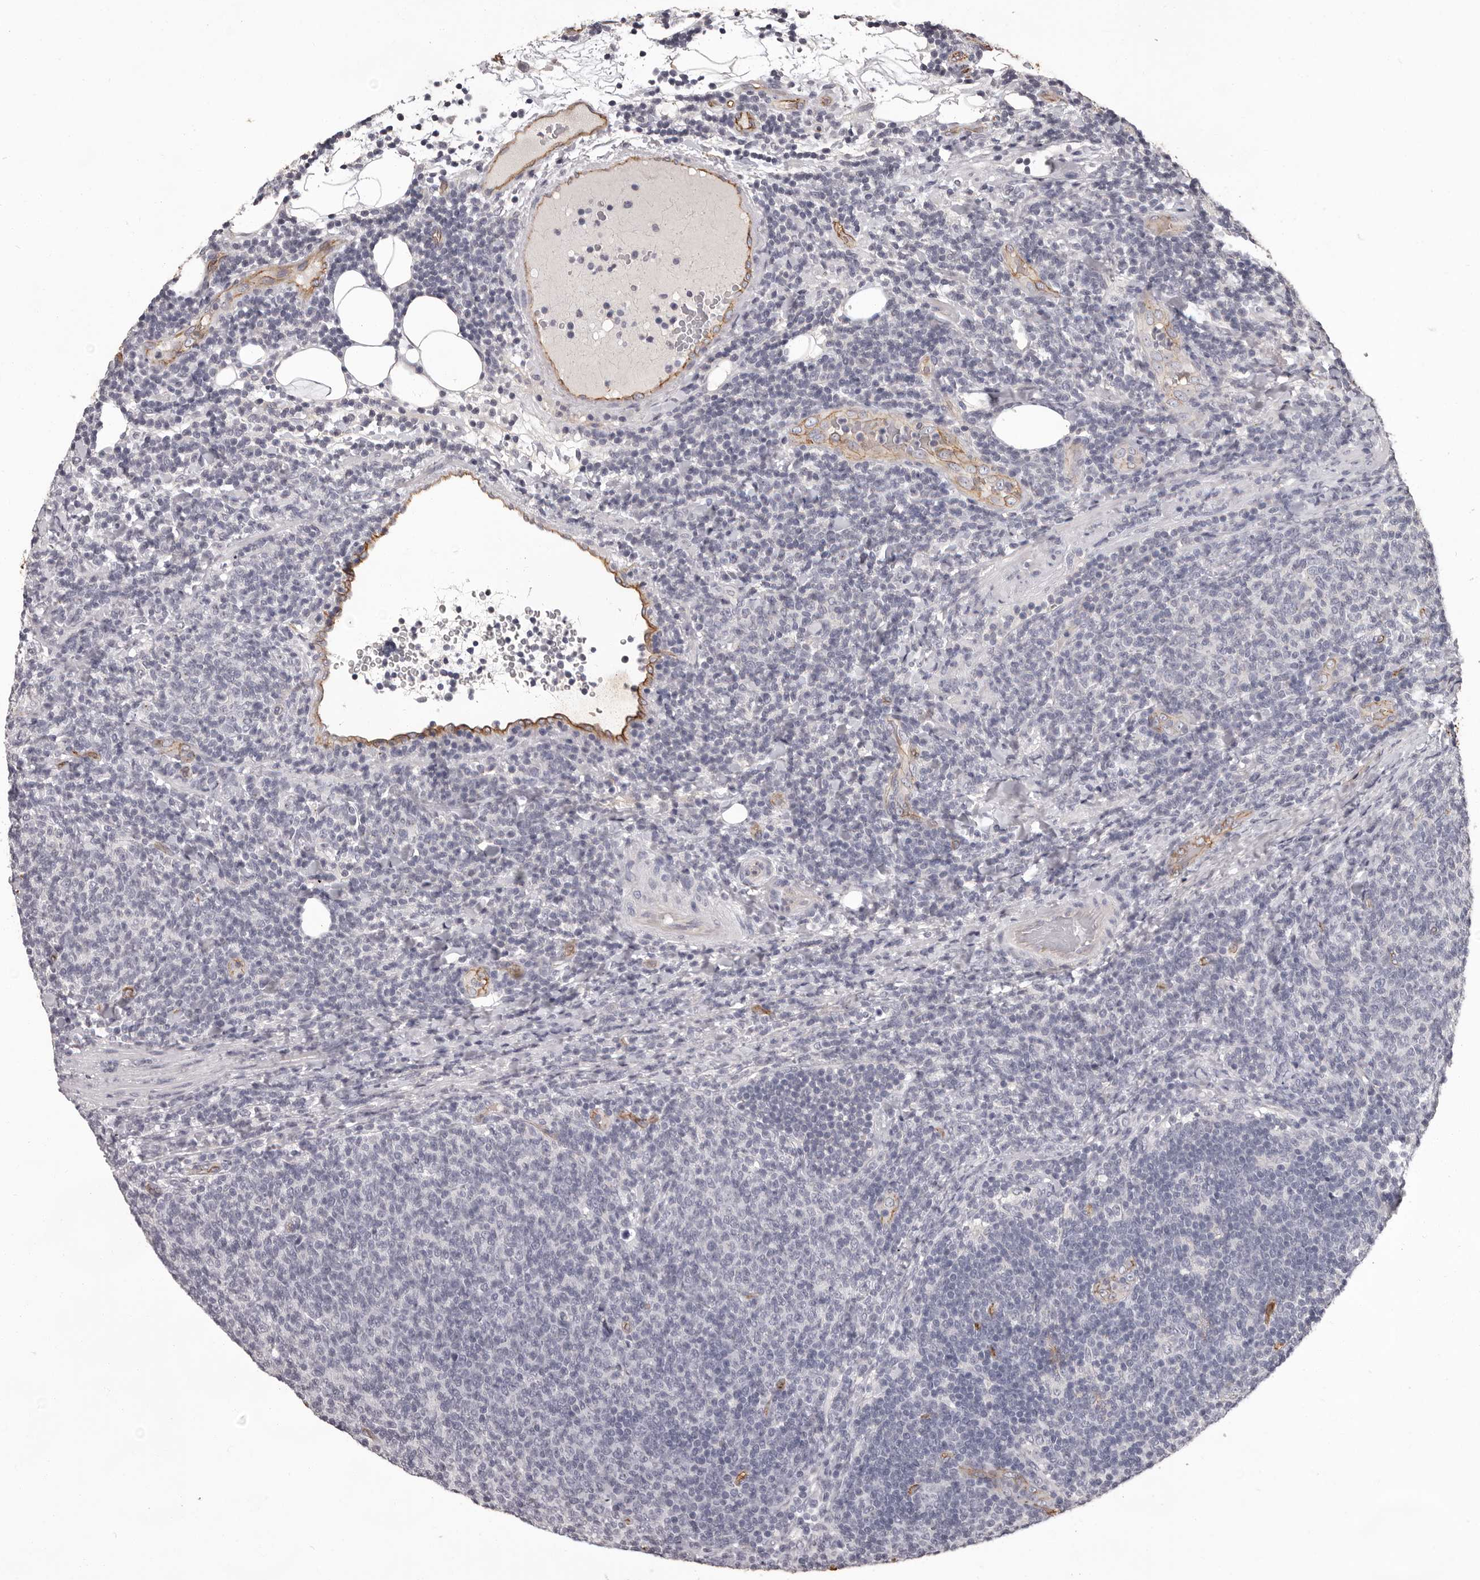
{"staining": {"intensity": "negative", "quantity": "none", "location": "none"}, "tissue": "lymphoma", "cell_type": "Tumor cells", "image_type": "cancer", "snomed": [{"axis": "morphology", "description": "Malignant lymphoma, non-Hodgkin's type, Low grade"}, {"axis": "topography", "description": "Lymph node"}], "caption": "Lymphoma was stained to show a protein in brown. There is no significant staining in tumor cells.", "gene": "GPR78", "patient": {"sex": "male", "age": 66}}